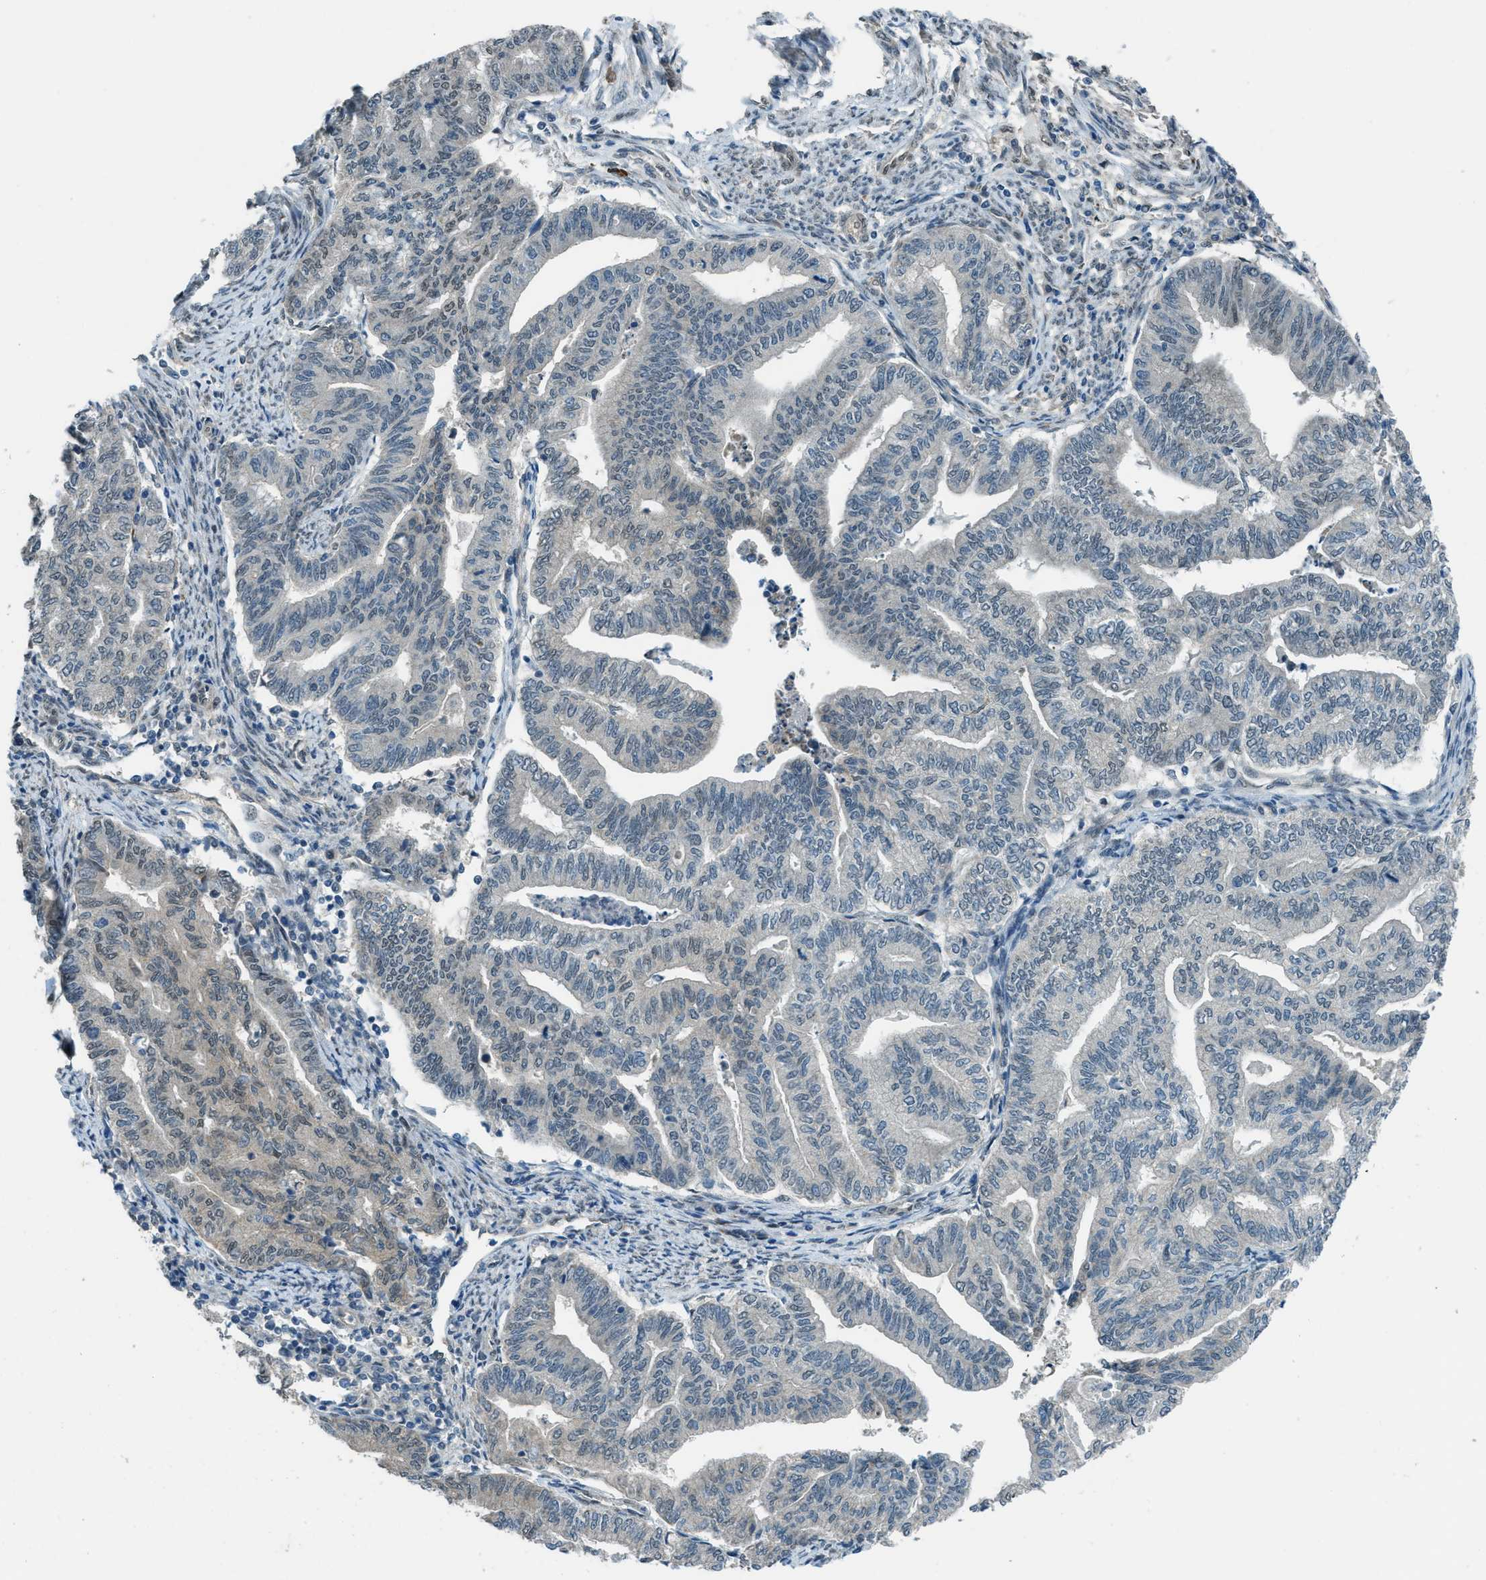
{"staining": {"intensity": "weak", "quantity": "<25%", "location": "nuclear"}, "tissue": "endometrial cancer", "cell_type": "Tumor cells", "image_type": "cancer", "snomed": [{"axis": "morphology", "description": "Adenocarcinoma, NOS"}, {"axis": "topography", "description": "Endometrium"}], "caption": "An immunohistochemistry photomicrograph of endometrial adenocarcinoma is shown. There is no staining in tumor cells of endometrial adenocarcinoma.", "gene": "NPEPL1", "patient": {"sex": "female", "age": 79}}